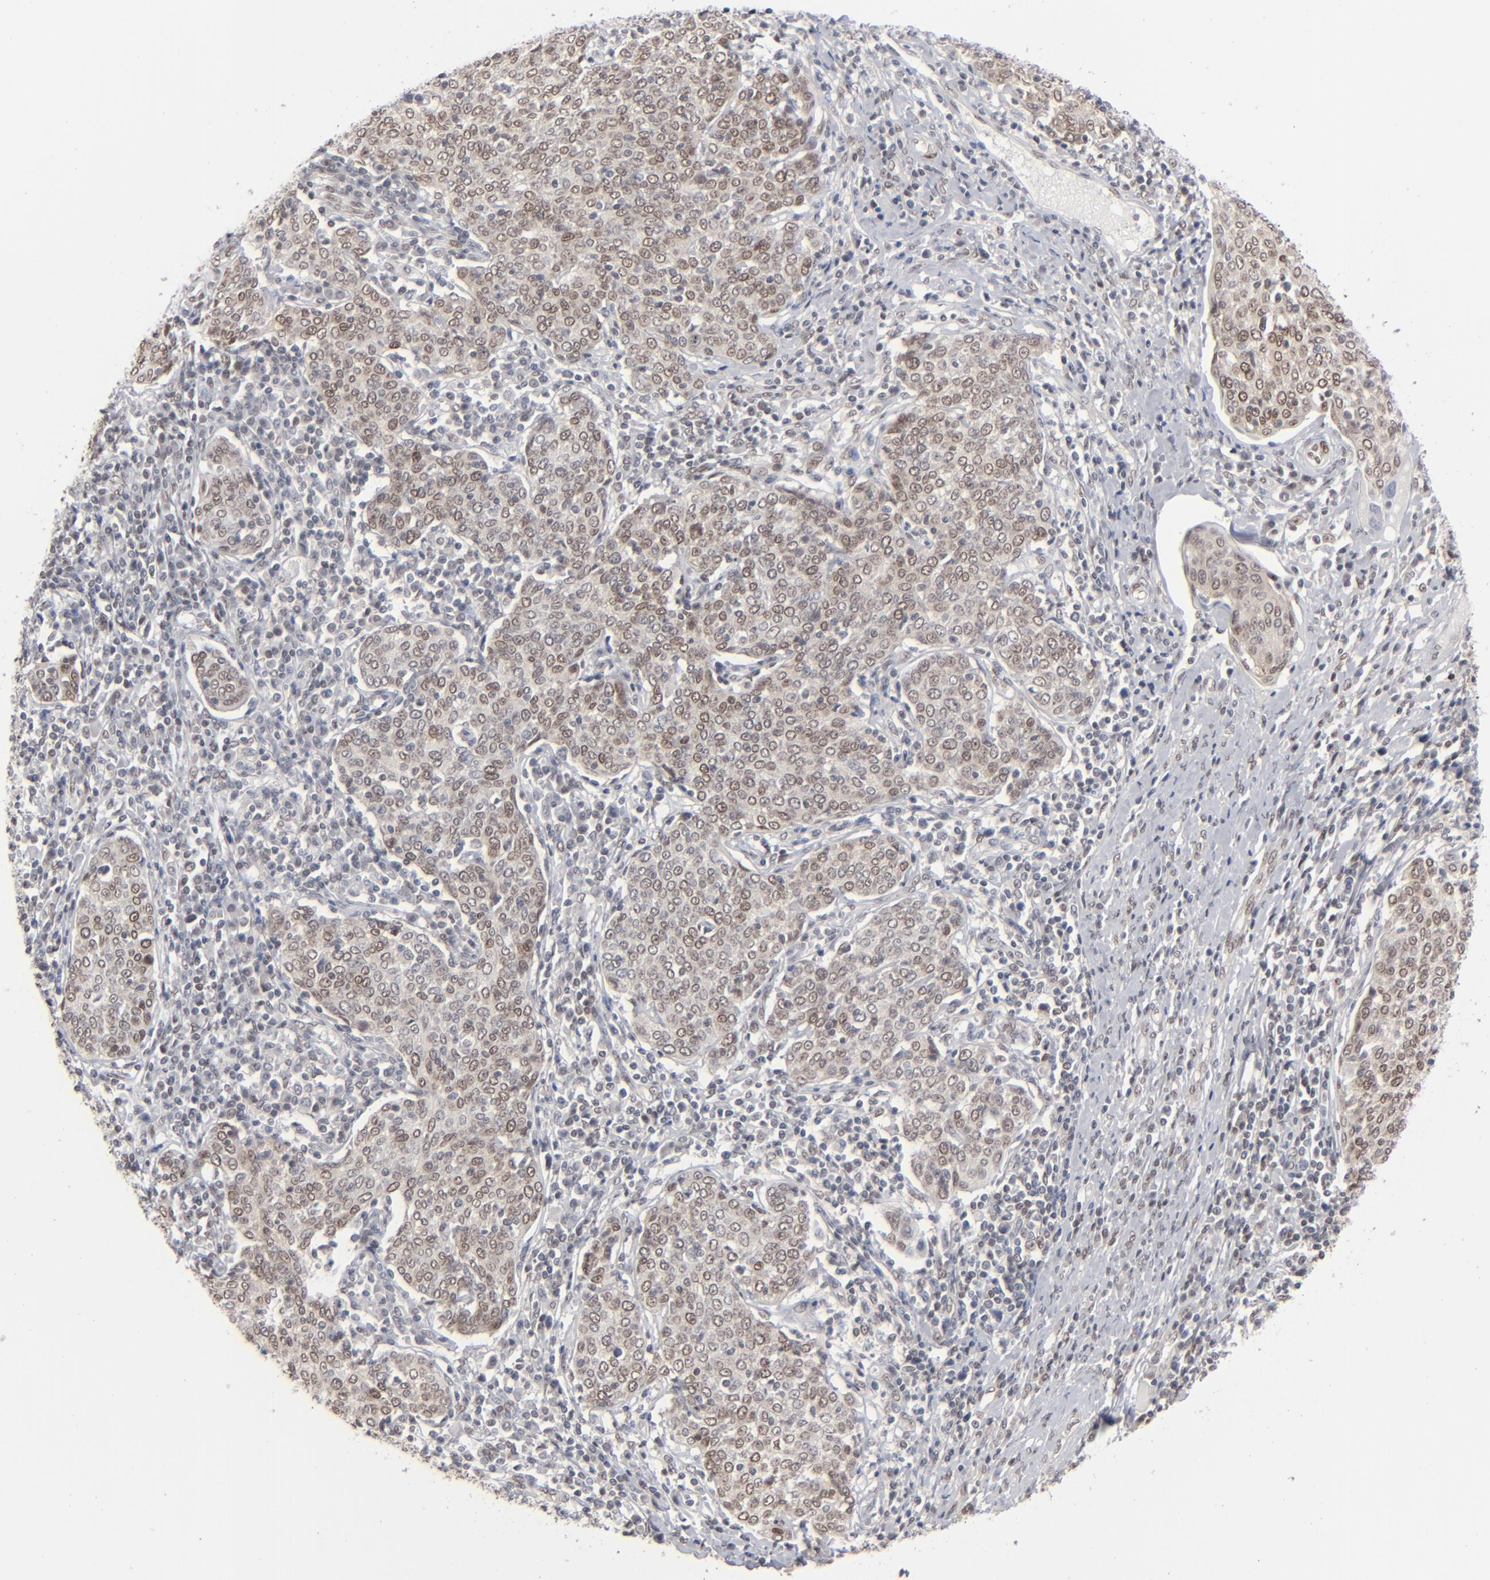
{"staining": {"intensity": "moderate", "quantity": "25%-75%", "location": "cytoplasmic/membranous,nuclear"}, "tissue": "cervical cancer", "cell_type": "Tumor cells", "image_type": "cancer", "snomed": [{"axis": "morphology", "description": "Squamous cell carcinoma, NOS"}, {"axis": "topography", "description": "Cervix"}], "caption": "Cervical cancer (squamous cell carcinoma) tissue displays moderate cytoplasmic/membranous and nuclear staining in approximately 25%-75% of tumor cells (brown staining indicates protein expression, while blue staining denotes nuclei).", "gene": "IRF9", "patient": {"sex": "female", "age": 40}}